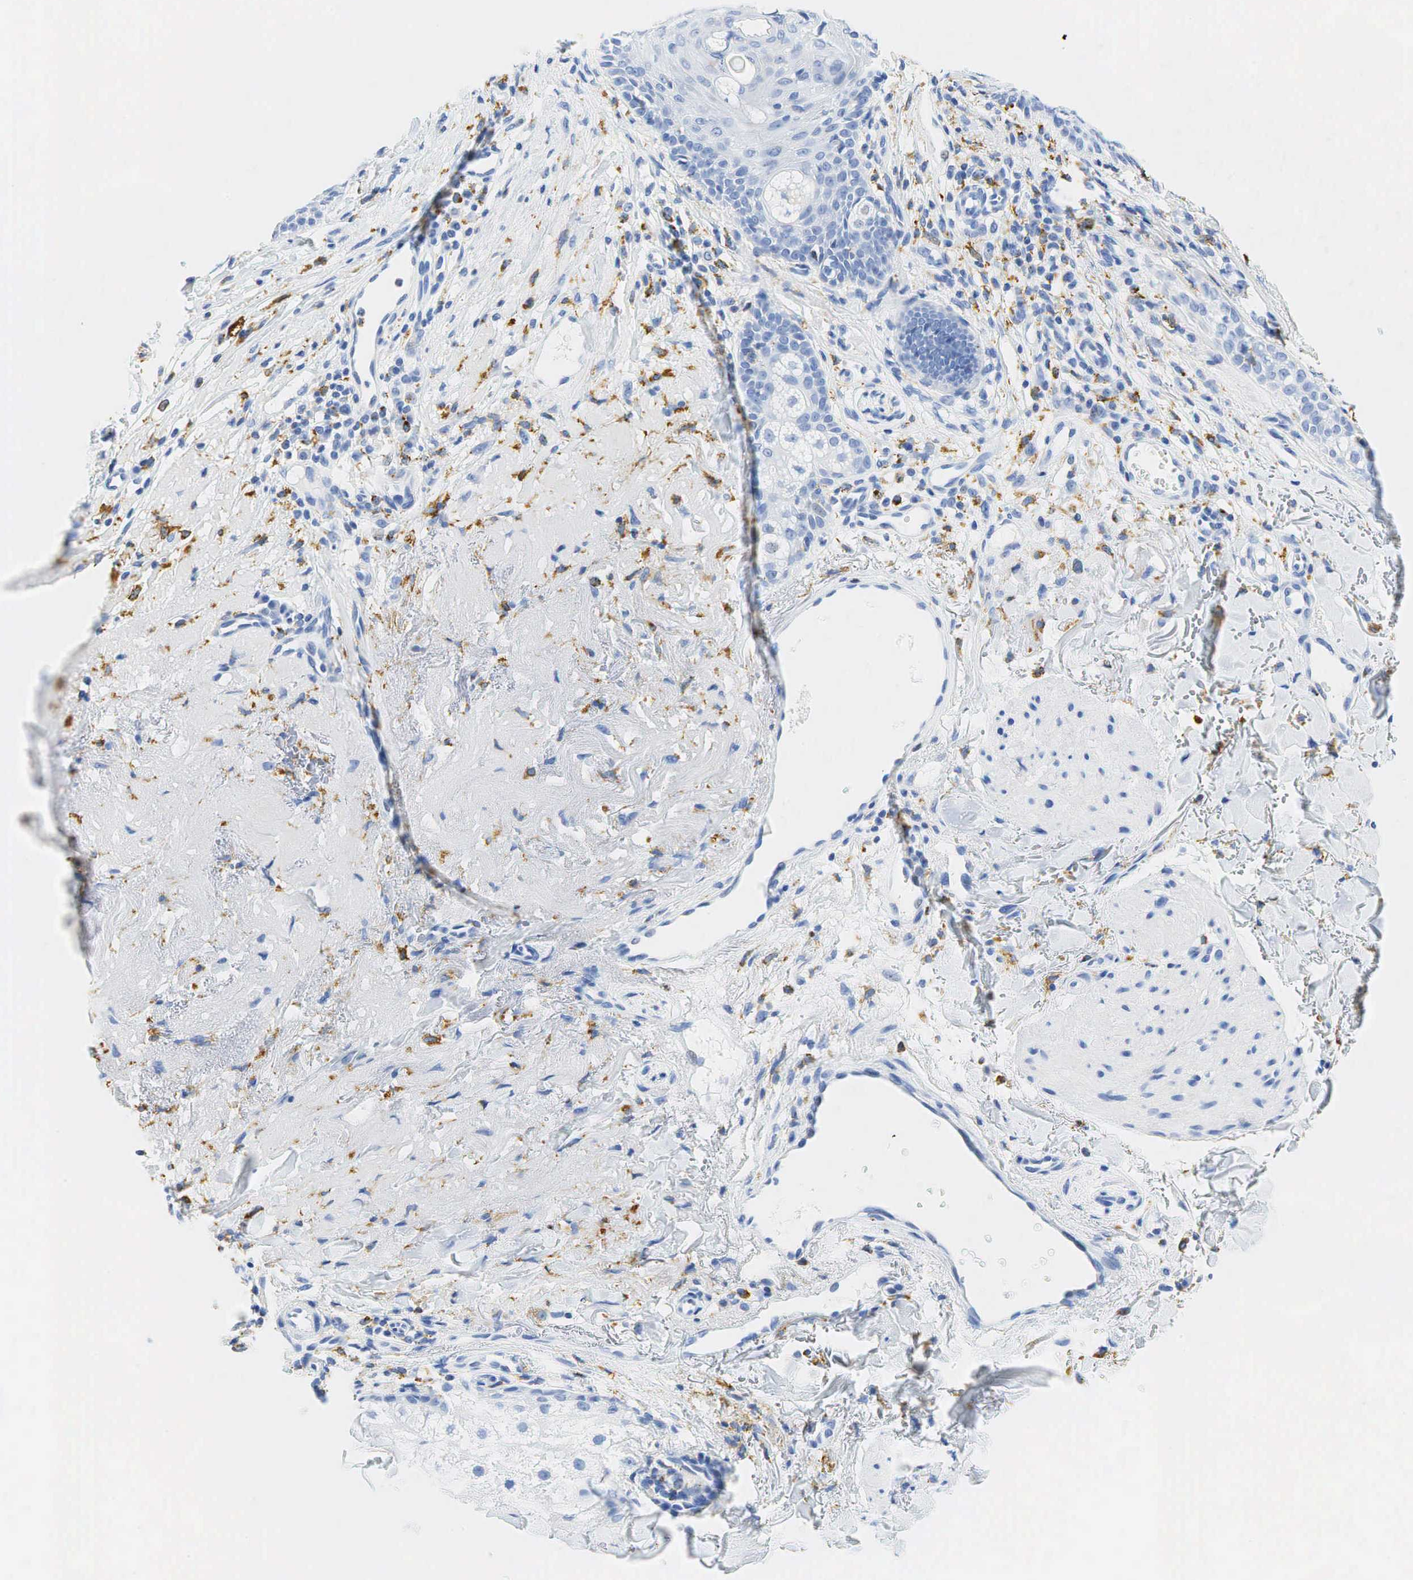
{"staining": {"intensity": "negative", "quantity": "none", "location": "none"}, "tissue": "skin cancer", "cell_type": "Tumor cells", "image_type": "cancer", "snomed": [{"axis": "morphology", "description": "Squamous cell carcinoma, NOS"}, {"axis": "topography", "description": "Skin"}], "caption": "This histopathology image is of squamous cell carcinoma (skin) stained with IHC to label a protein in brown with the nuclei are counter-stained blue. There is no positivity in tumor cells. Nuclei are stained in blue.", "gene": "CD68", "patient": {"sex": "male", "age": 77}}